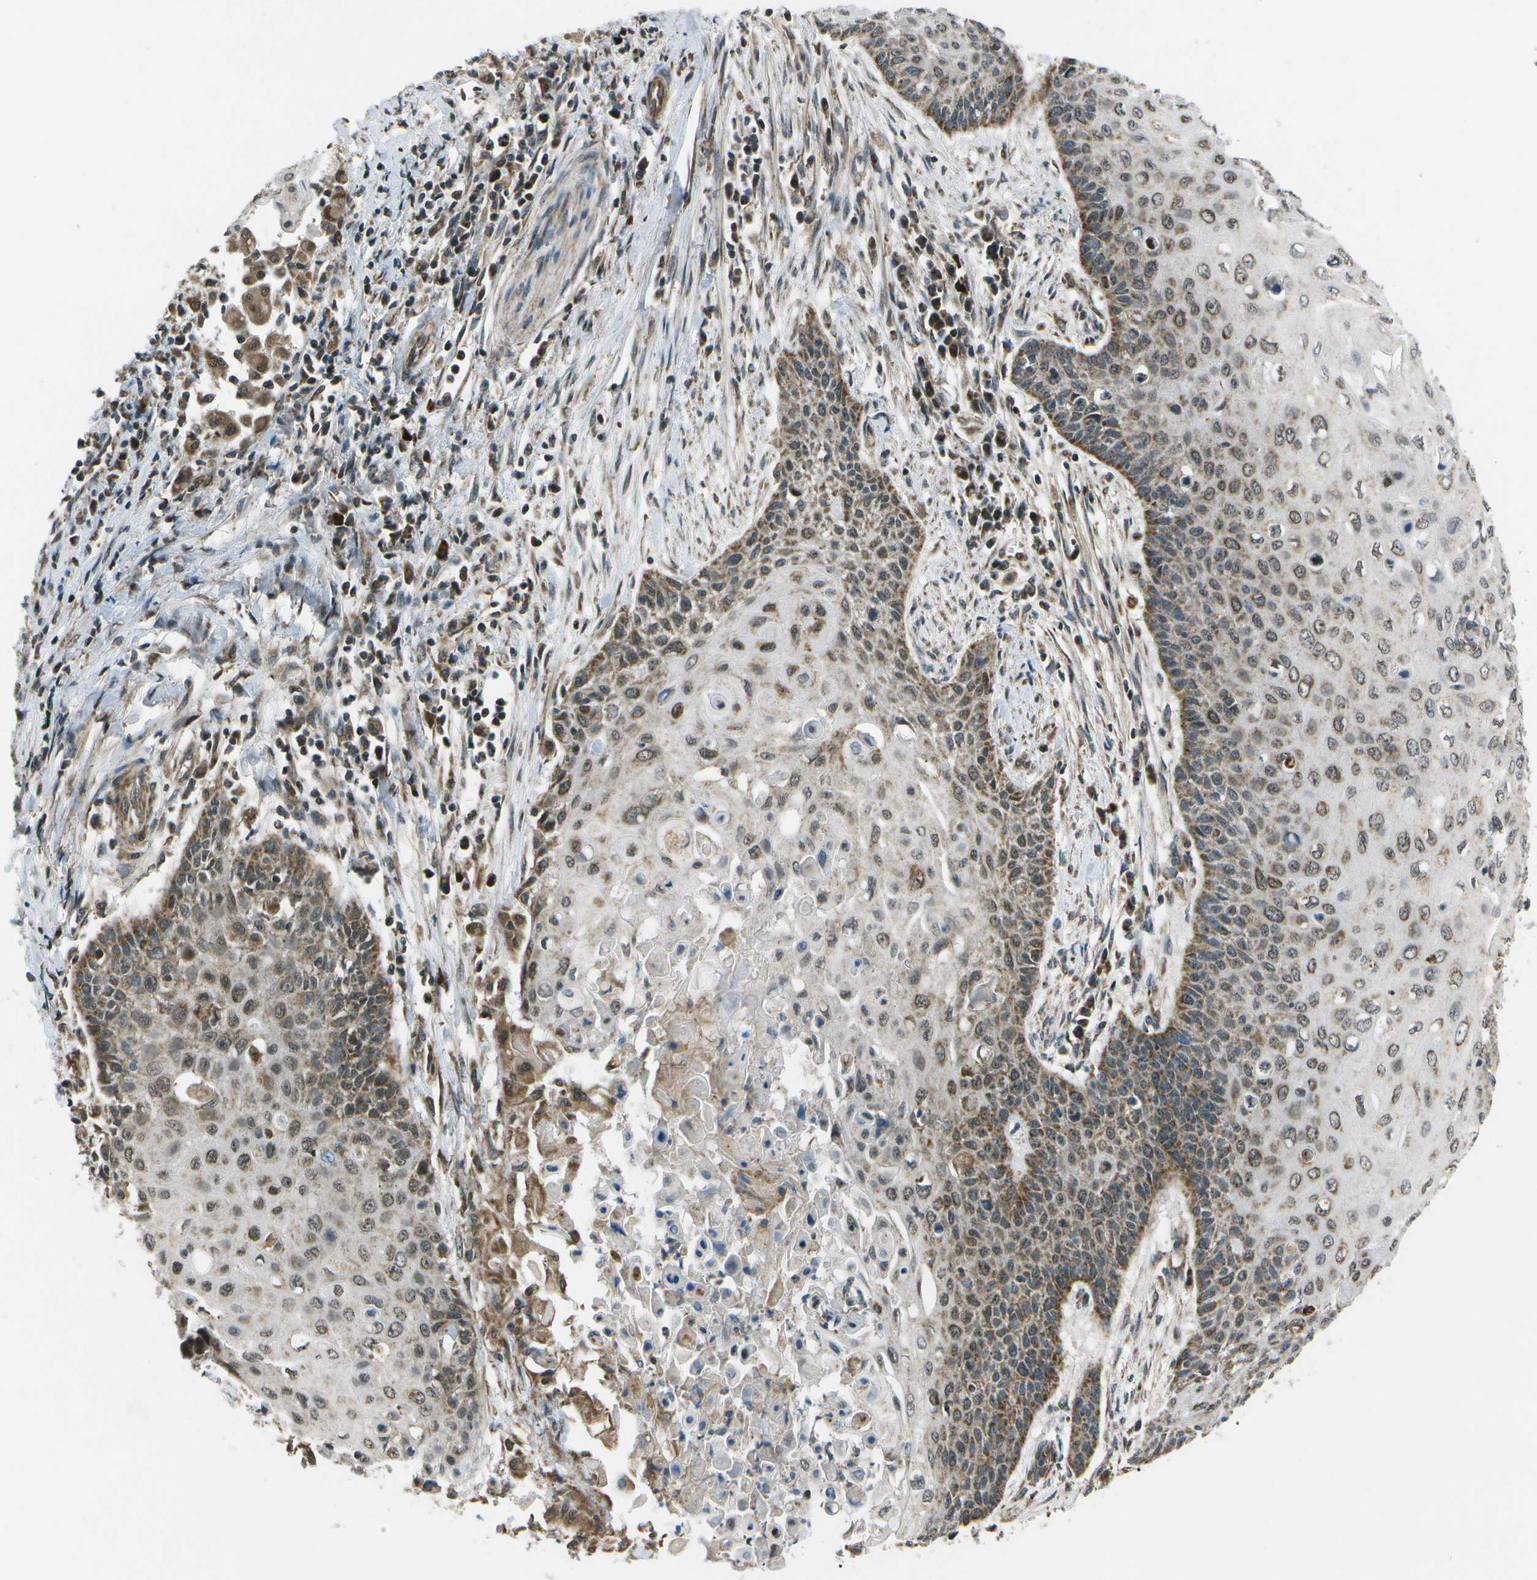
{"staining": {"intensity": "moderate", "quantity": "25%-75%", "location": "cytoplasmic/membranous,nuclear"}, "tissue": "cervical cancer", "cell_type": "Tumor cells", "image_type": "cancer", "snomed": [{"axis": "morphology", "description": "Squamous cell carcinoma, NOS"}, {"axis": "topography", "description": "Cervix"}], "caption": "Cervical squamous cell carcinoma tissue exhibits moderate cytoplasmic/membranous and nuclear staining in approximately 25%-75% of tumor cells, visualized by immunohistochemistry. (brown staining indicates protein expression, while blue staining denotes nuclei).", "gene": "EIF2AK1", "patient": {"sex": "female", "age": 39}}